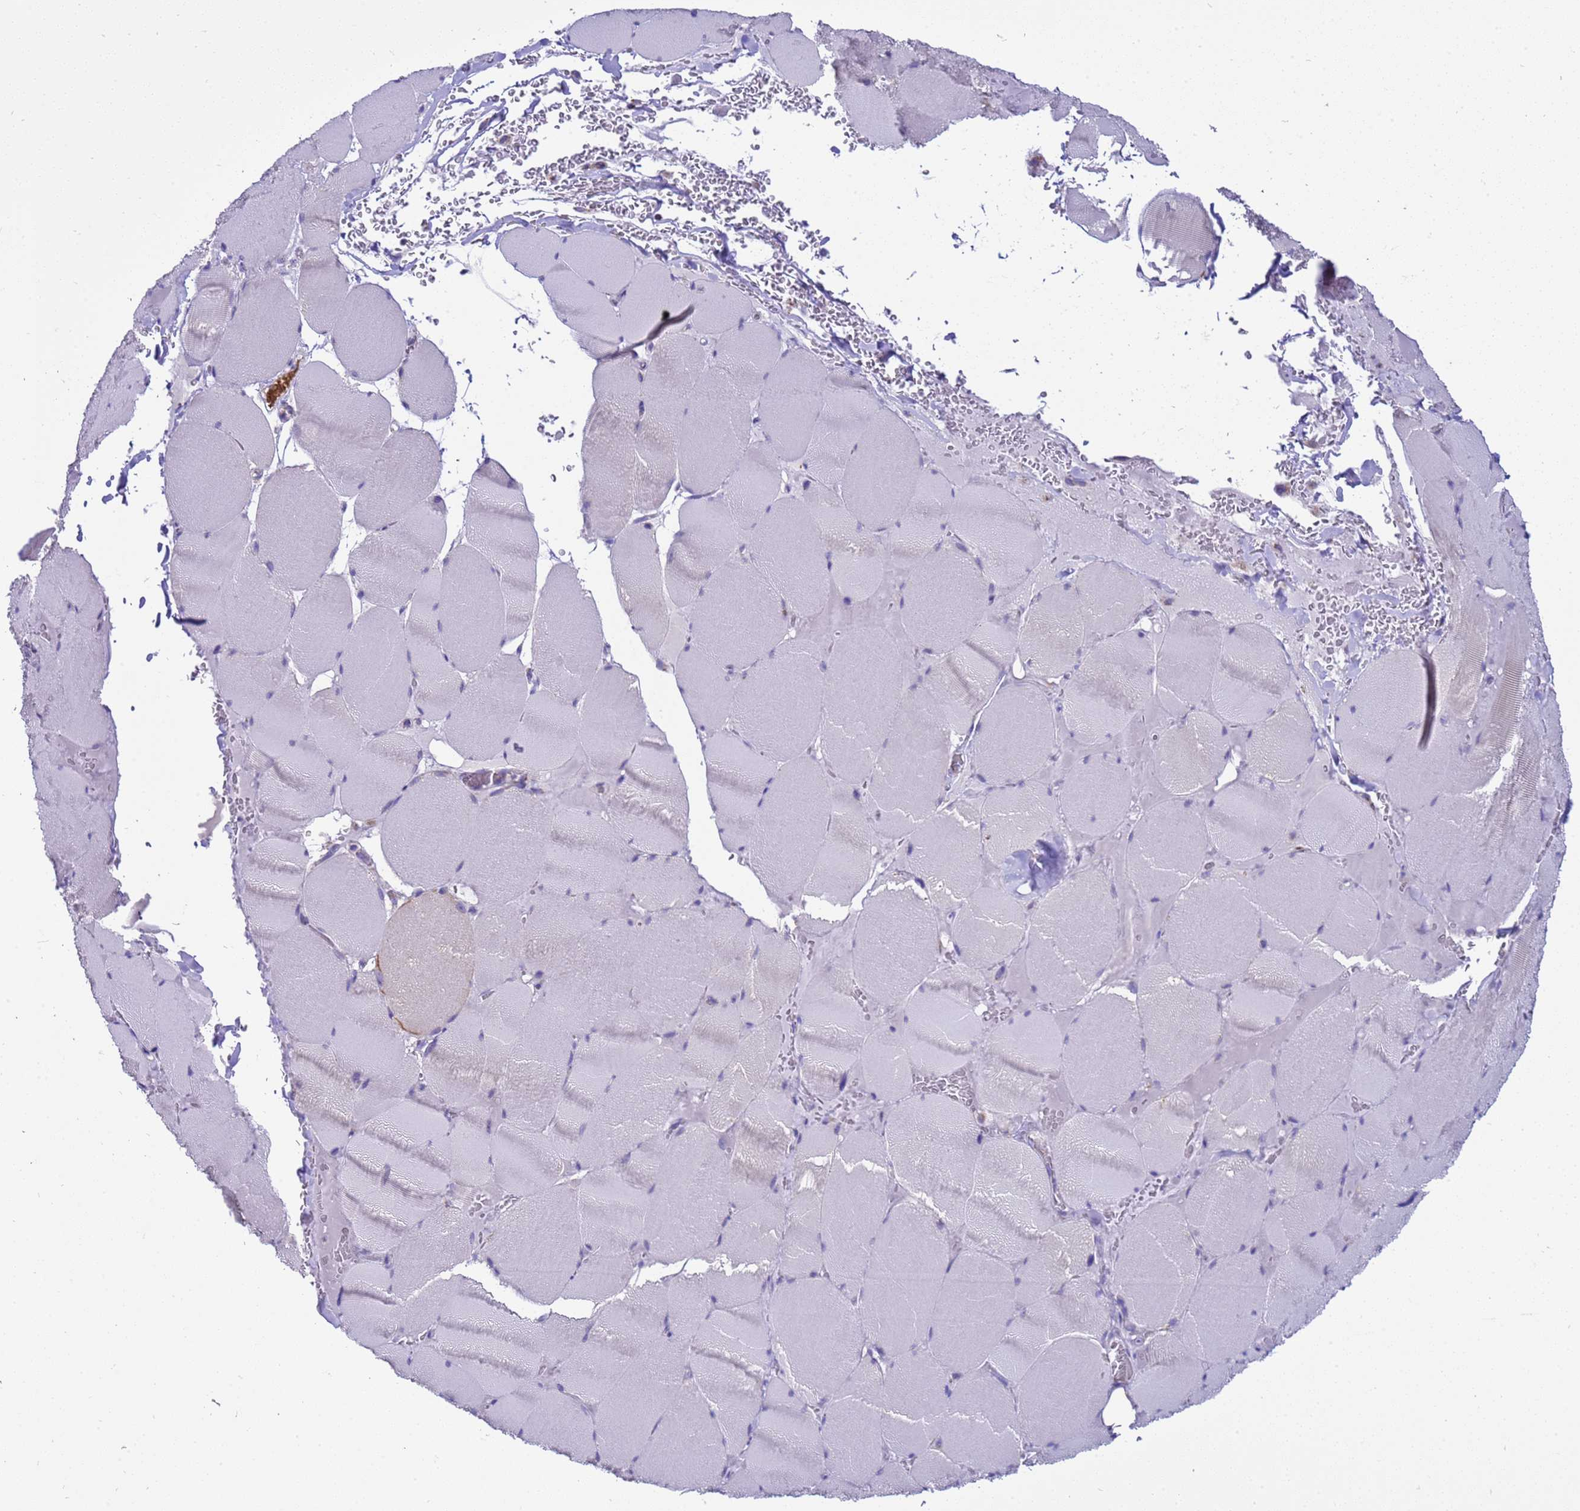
{"staining": {"intensity": "negative", "quantity": "none", "location": "none"}, "tissue": "skeletal muscle", "cell_type": "Myocytes", "image_type": "normal", "snomed": [{"axis": "morphology", "description": "Normal tissue, NOS"}, {"axis": "topography", "description": "Skeletal muscle"}, {"axis": "topography", "description": "Head-Neck"}], "caption": "IHC photomicrograph of benign skeletal muscle: human skeletal muscle stained with DAB (3,3'-diaminobenzidine) displays no significant protein staining in myocytes. (DAB (3,3'-diaminobenzidine) immunohistochemistry (IHC) visualized using brightfield microscopy, high magnification).", "gene": "RNF165", "patient": {"sex": "male", "age": 66}}